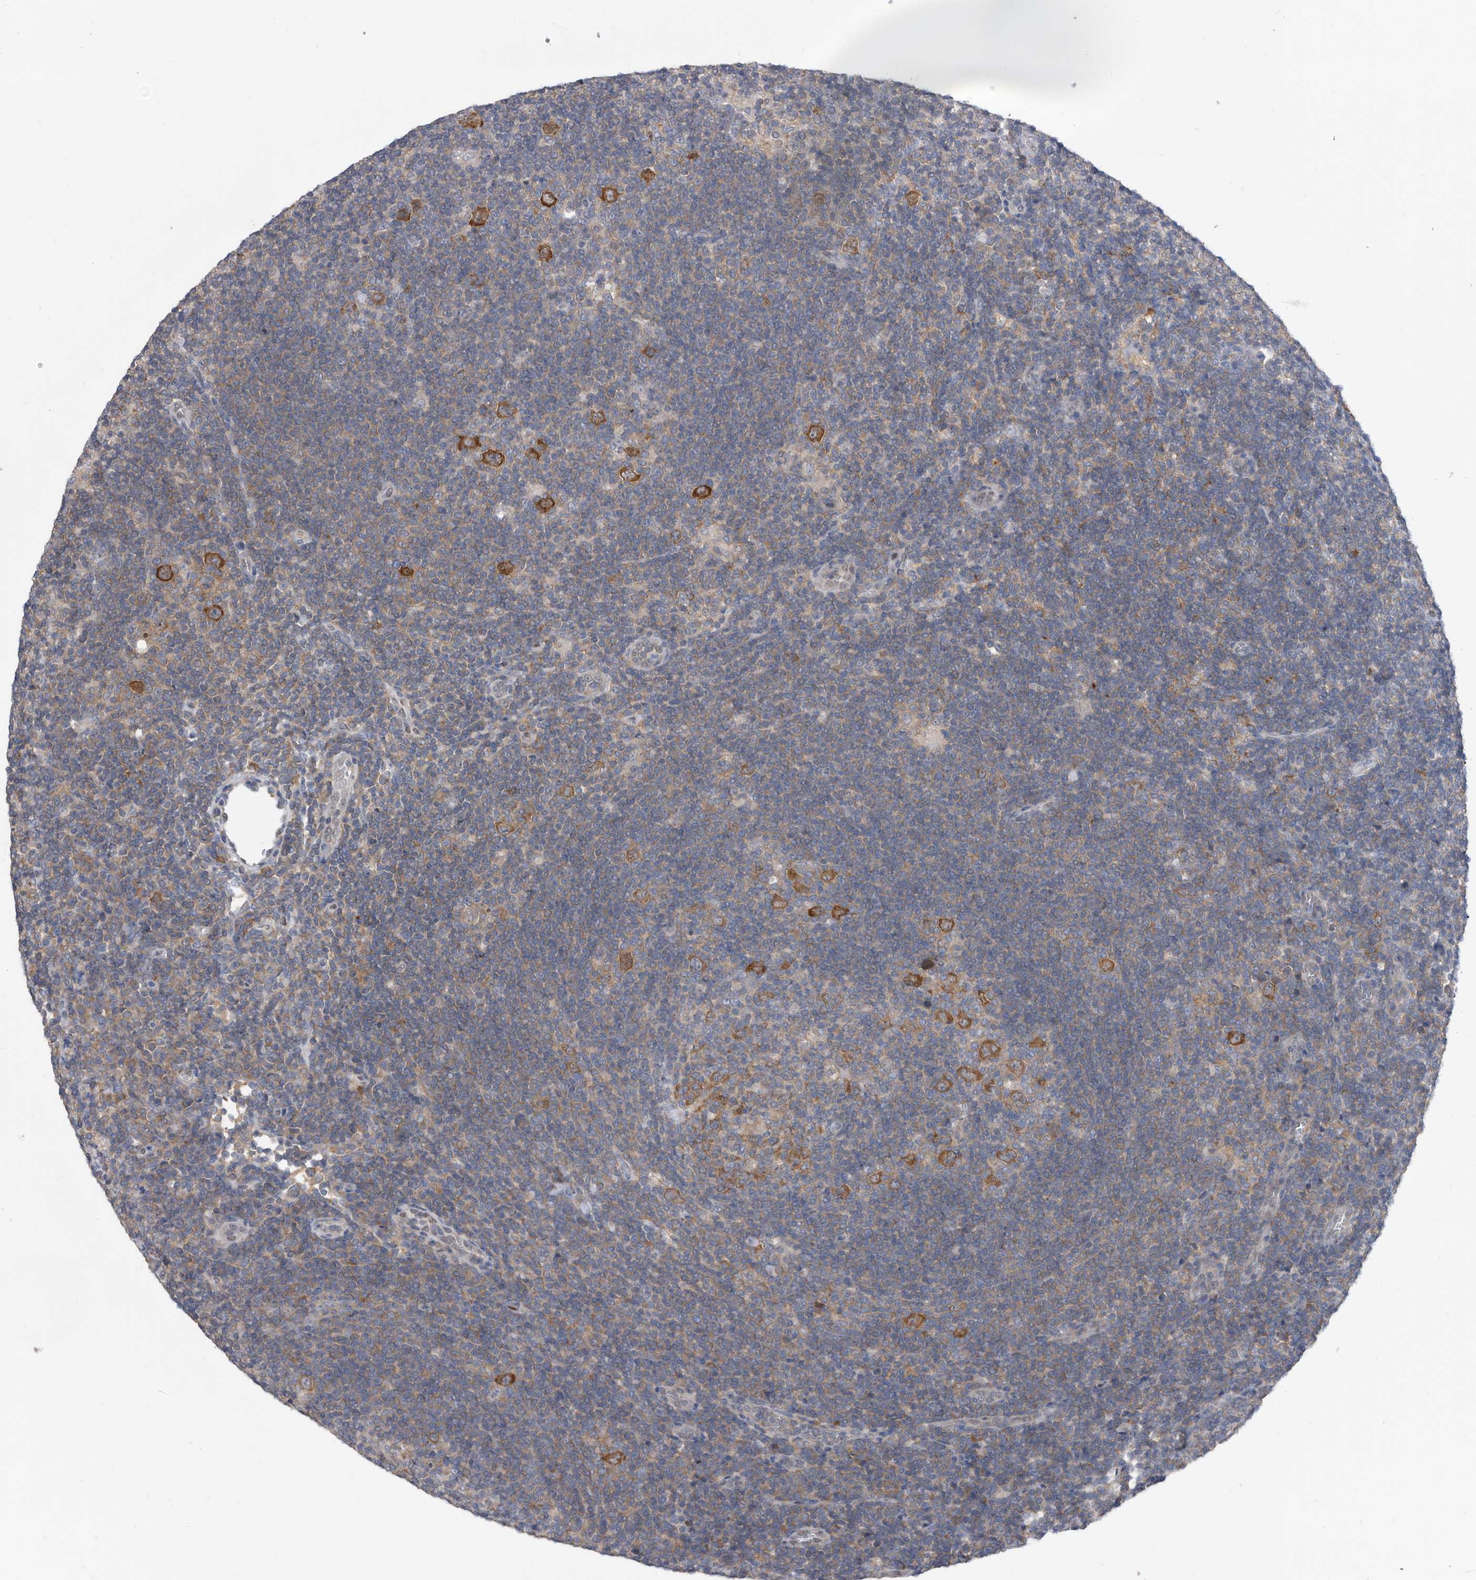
{"staining": {"intensity": "moderate", "quantity": ">75%", "location": "cytoplasmic/membranous"}, "tissue": "lymphoma", "cell_type": "Tumor cells", "image_type": "cancer", "snomed": [{"axis": "morphology", "description": "Hodgkin's disease, NOS"}, {"axis": "topography", "description": "Lymph node"}], "caption": "About >75% of tumor cells in lymphoma exhibit moderate cytoplasmic/membranous protein expression as visualized by brown immunohistochemical staining.", "gene": "CCT4", "patient": {"sex": "female", "age": 57}}